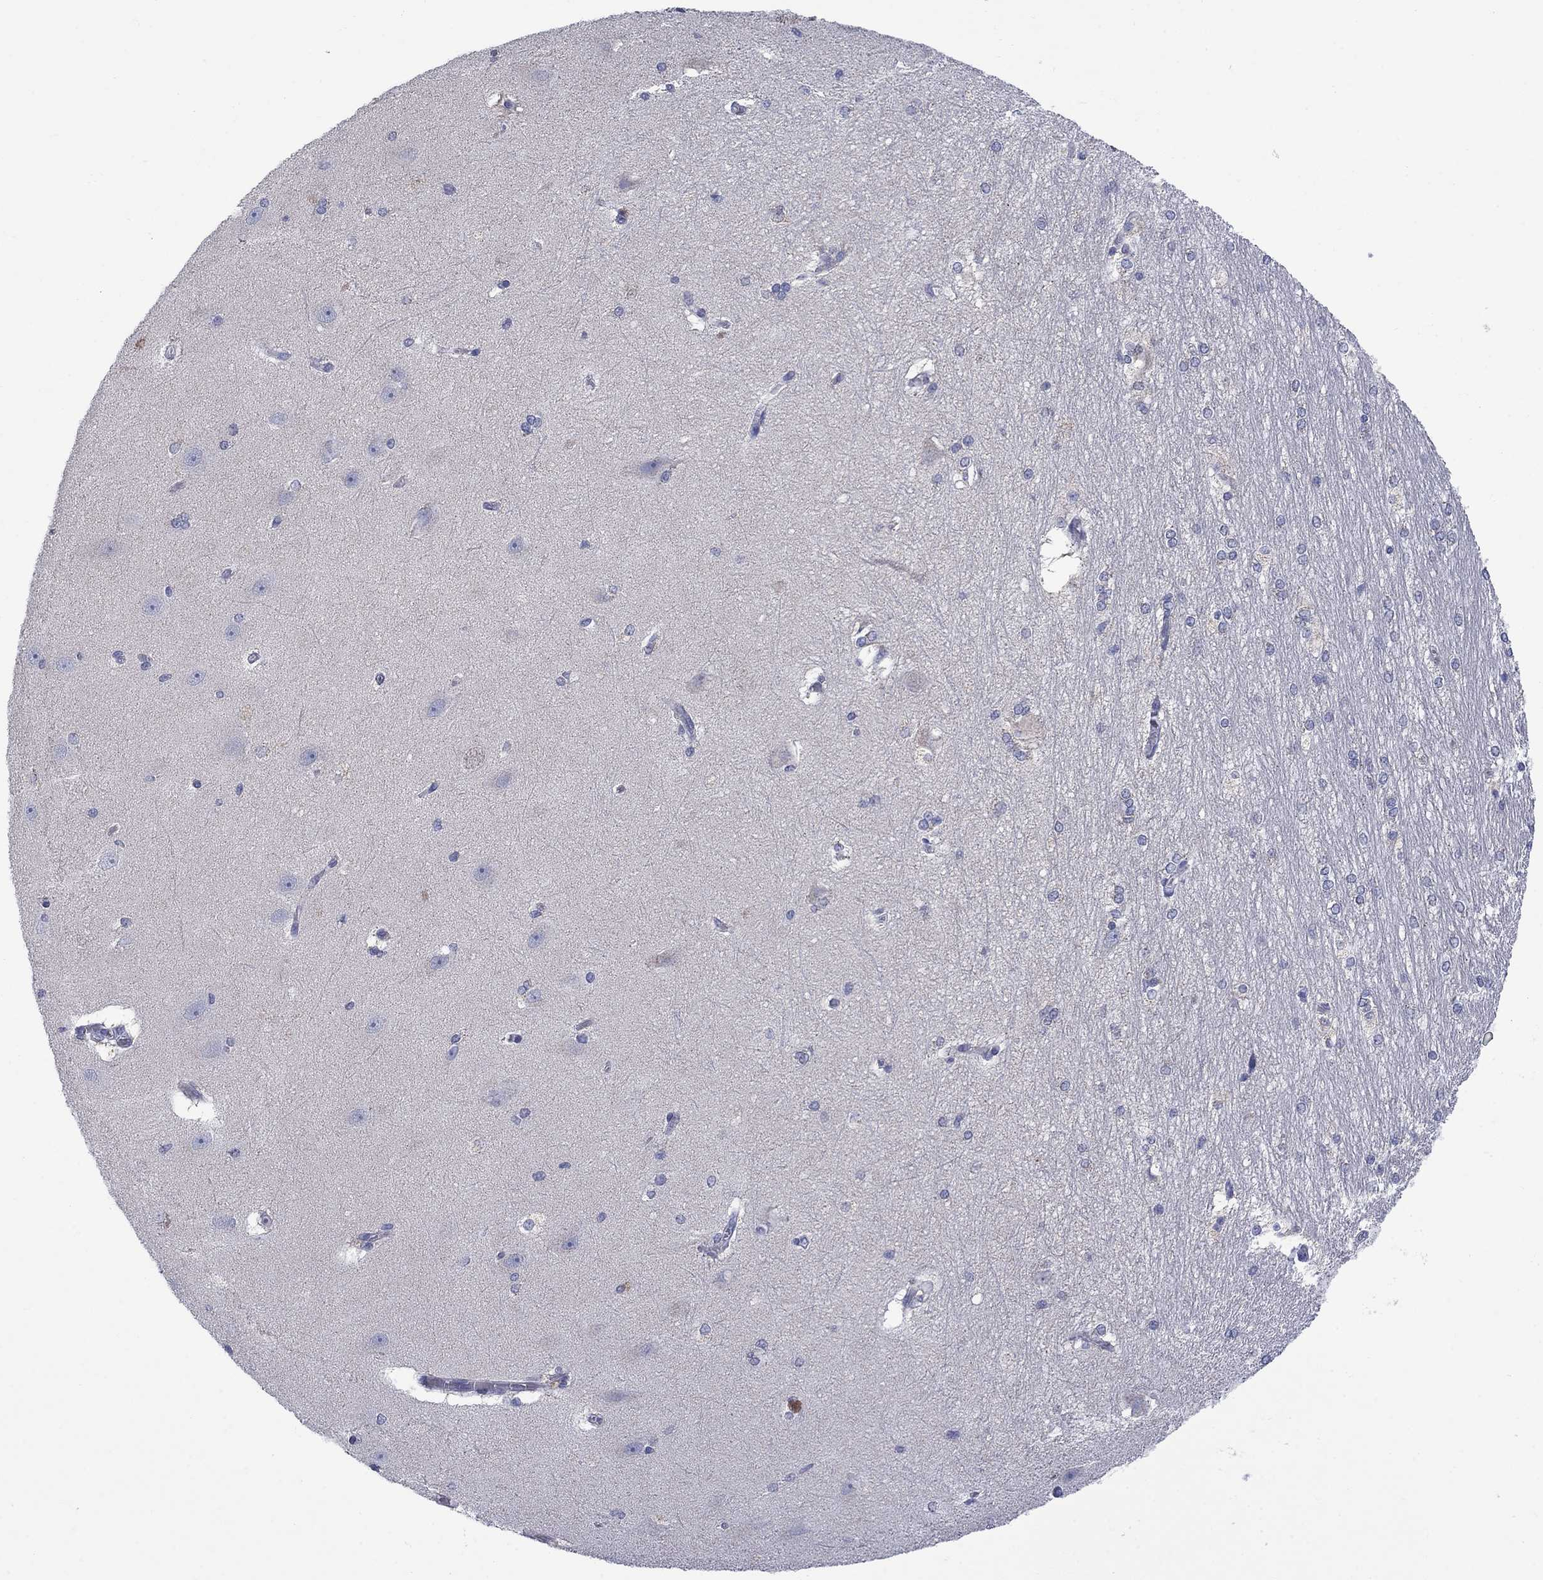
{"staining": {"intensity": "negative", "quantity": "none", "location": "none"}, "tissue": "hippocampus", "cell_type": "Glial cells", "image_type": "normal", "snomed": [{"axis": "morphology", "description": "Normal tissue, NOS"}, {"axis": "topography", "description": "Cerebral cortex"}, {"axis": "topography", "description": "Hippocampus"}], "caption": "Photomicrograph shows no protein positivity in glial cells of unremarkable hippocampus. Nuclei are stained in blue.", "gene": "FRK", "patient": {"sex": "female", "age": 19}}